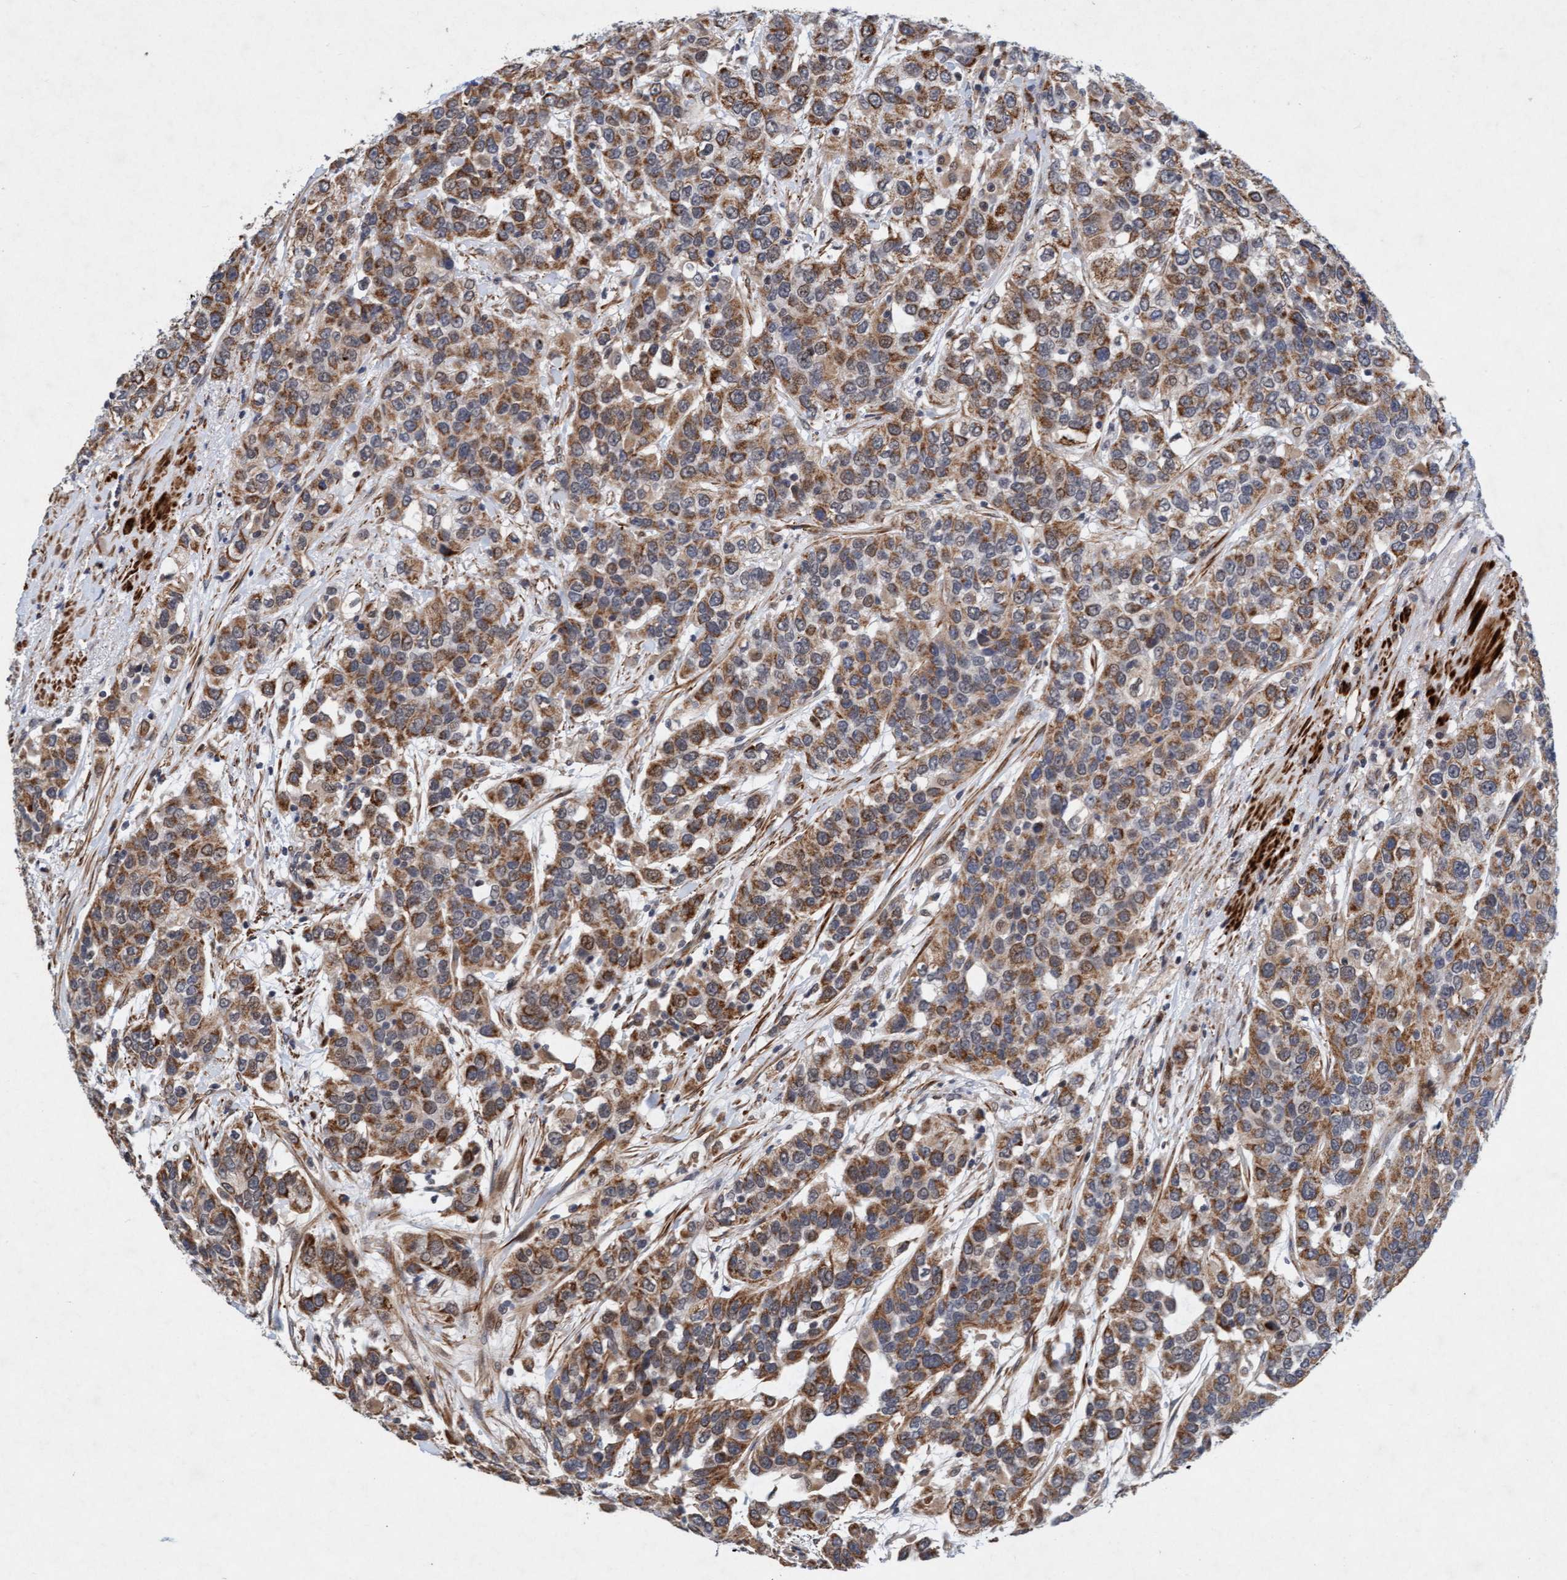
{"staining": {"intensity": "moderate", "quantity": ">75%", "location": "cytoplasmic/membranous"}, "tissue": "urothelial cancer", "cell_type": "Tumor cells", "image_type": "cancer", "snomed": [{"axis": "morphology", "description": "Urothelial carcinoma, High grade"}, {"axis": "topography", "description": "Urinary bladder"}], "caption": "Immunohistochemistry of urothelial carcinoma (high-grade) shows medium levels of moderate cytoplasmic/membranous staining in approximately >75% of tumor cells.", "gene": "TMEM70", "patient": {"sex": "female", "age": 80}}